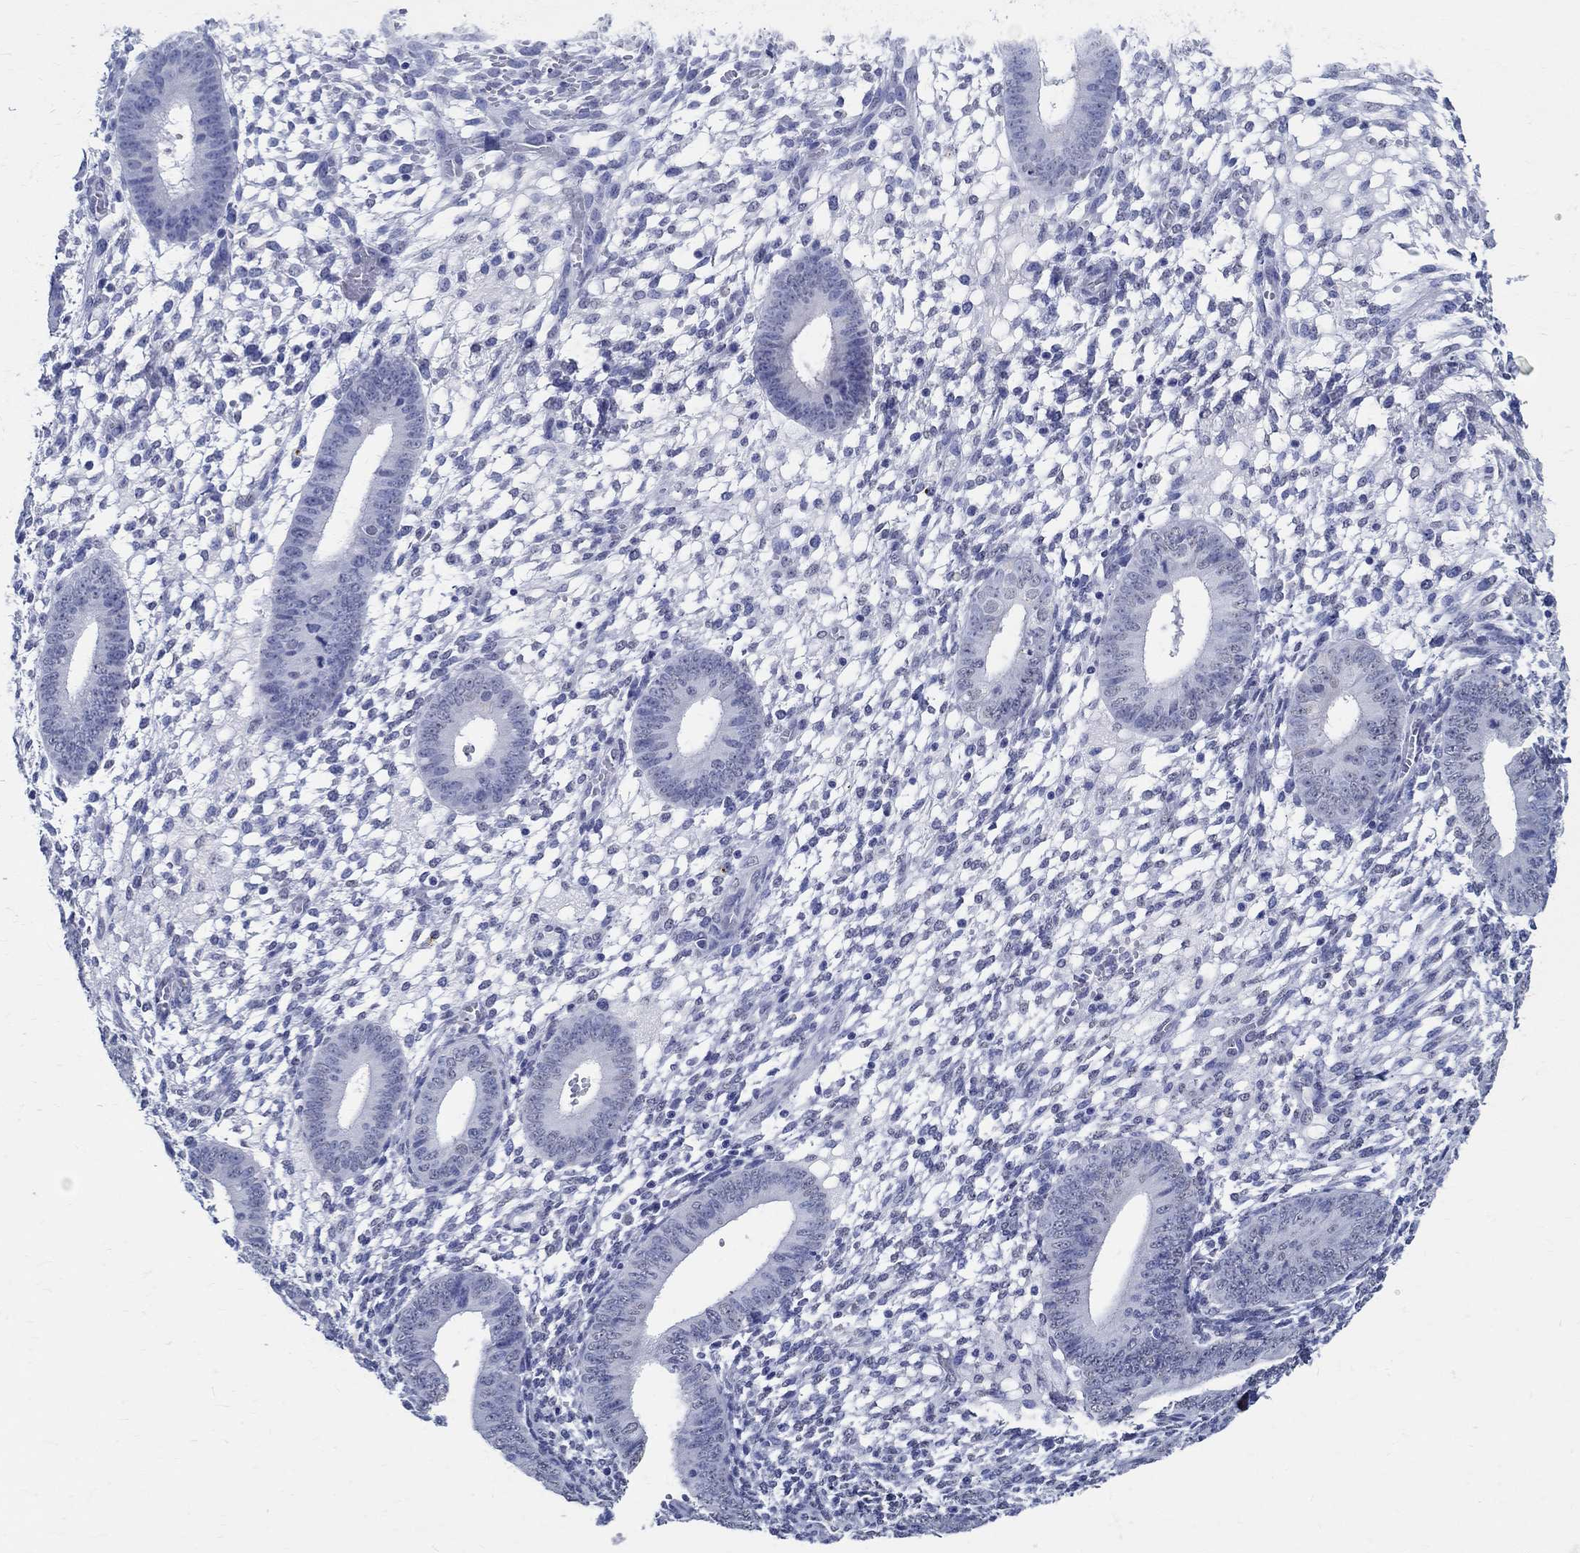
{"staining": {"intensity": "negative", "quantity": "none", "location": "none"}, "tissue": "endometrium", "cell_type": "Cells in endometrial stroma", "image_type": "normal", "snomed": [{"axis": "morphology", "description": "Normal tissue, NOS"}, {"axis": "topography", "description": "Endometrium"}], "caption": "A high-resolution image shows immunohistochemistry staining of benign endometrium, which exhibits no significant positivity in cells in endometrial stroma. (IHC, brightfield microscopy, high magnification).", "gene": "TSPAN16", "patient": {"sex": "female", "age": 39}}